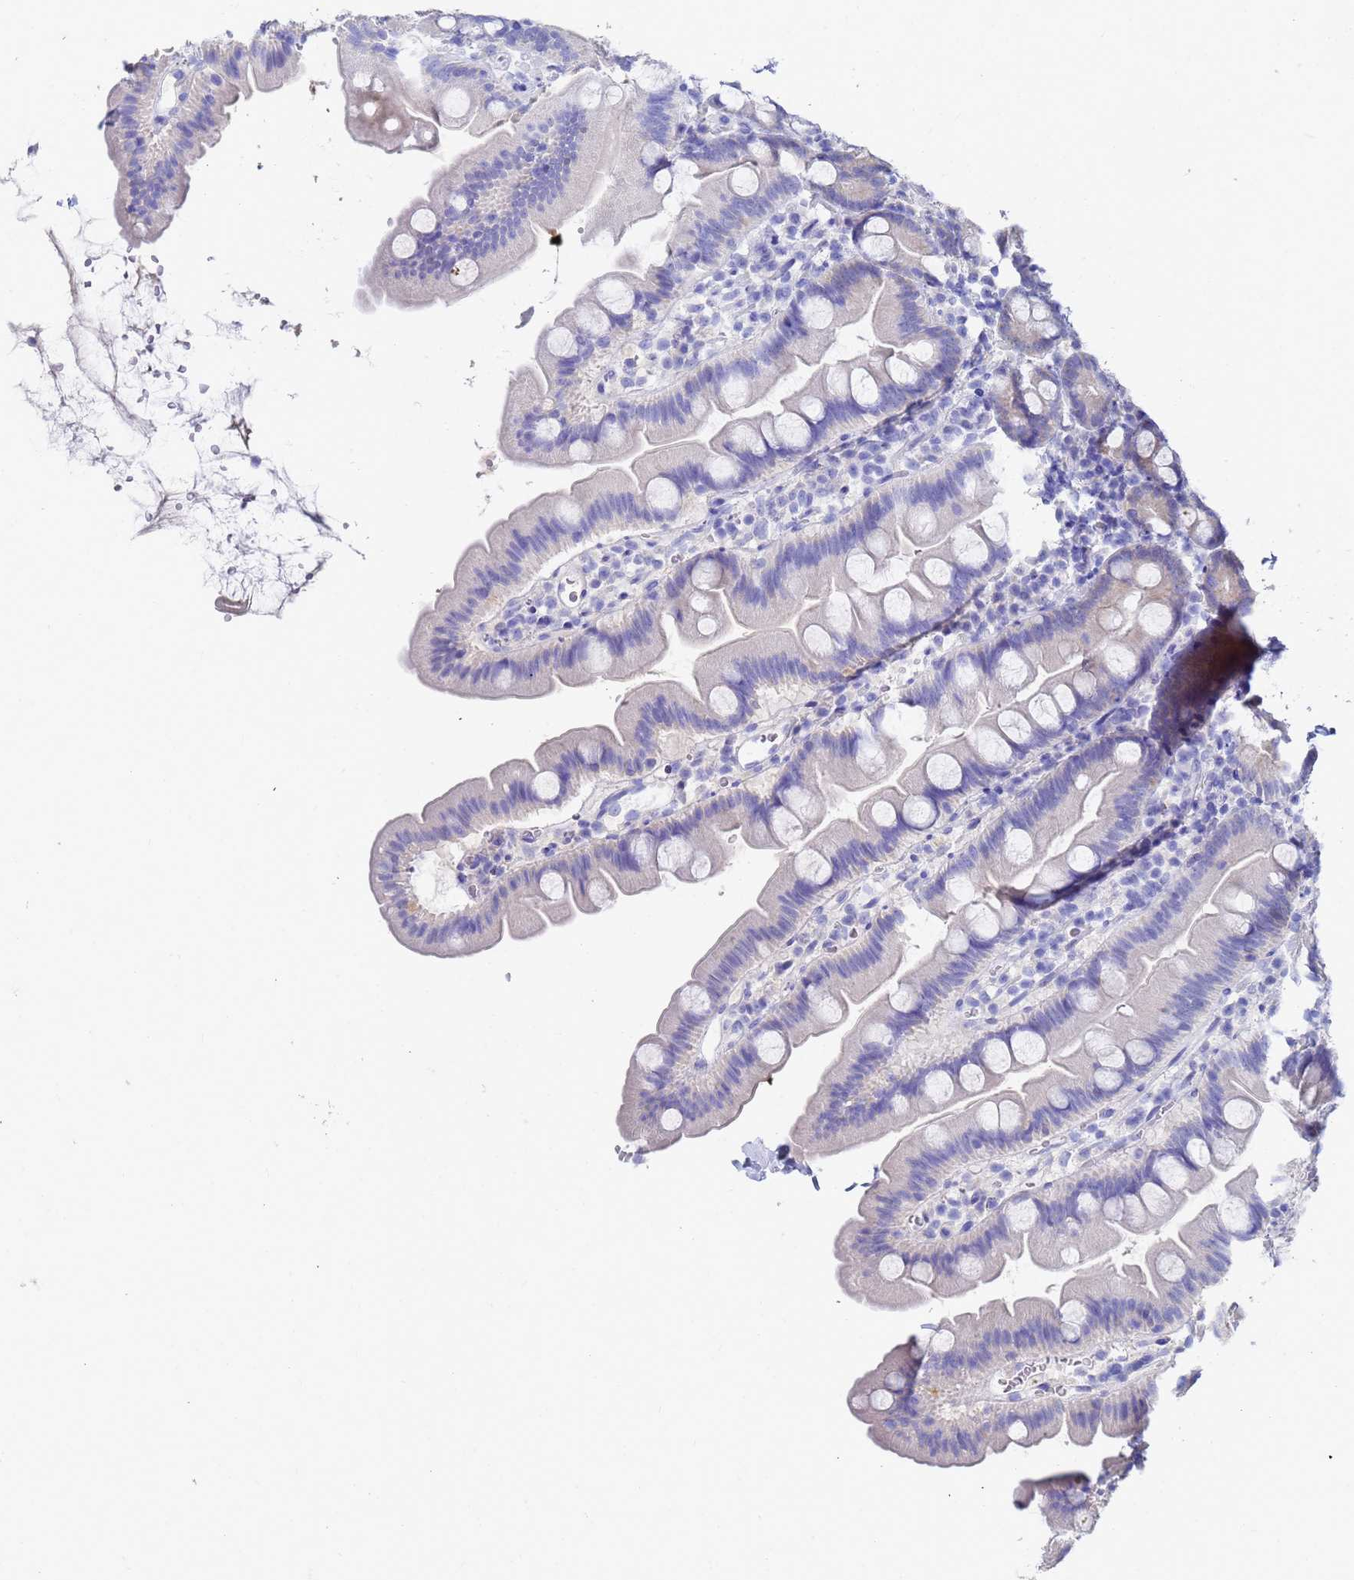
{"staining": {"intensity": "negative", "quantity": "none", "location": "none"}, "tissue": "small intestine", "cell_type": "Glandular cells", "image_type": "normal", "snomed": [{"axis": "morphology", "description": "Normal tissue, NOS"}, {"axis": "topography", "description": "Small intestine"}], "caption": "Glandular cells show no significant expression in benign small intestine. (IHC, brightfield microscopy, high magnification).", "gene": "C2orf72", "patient": {"sex": "female", "age": 68}}